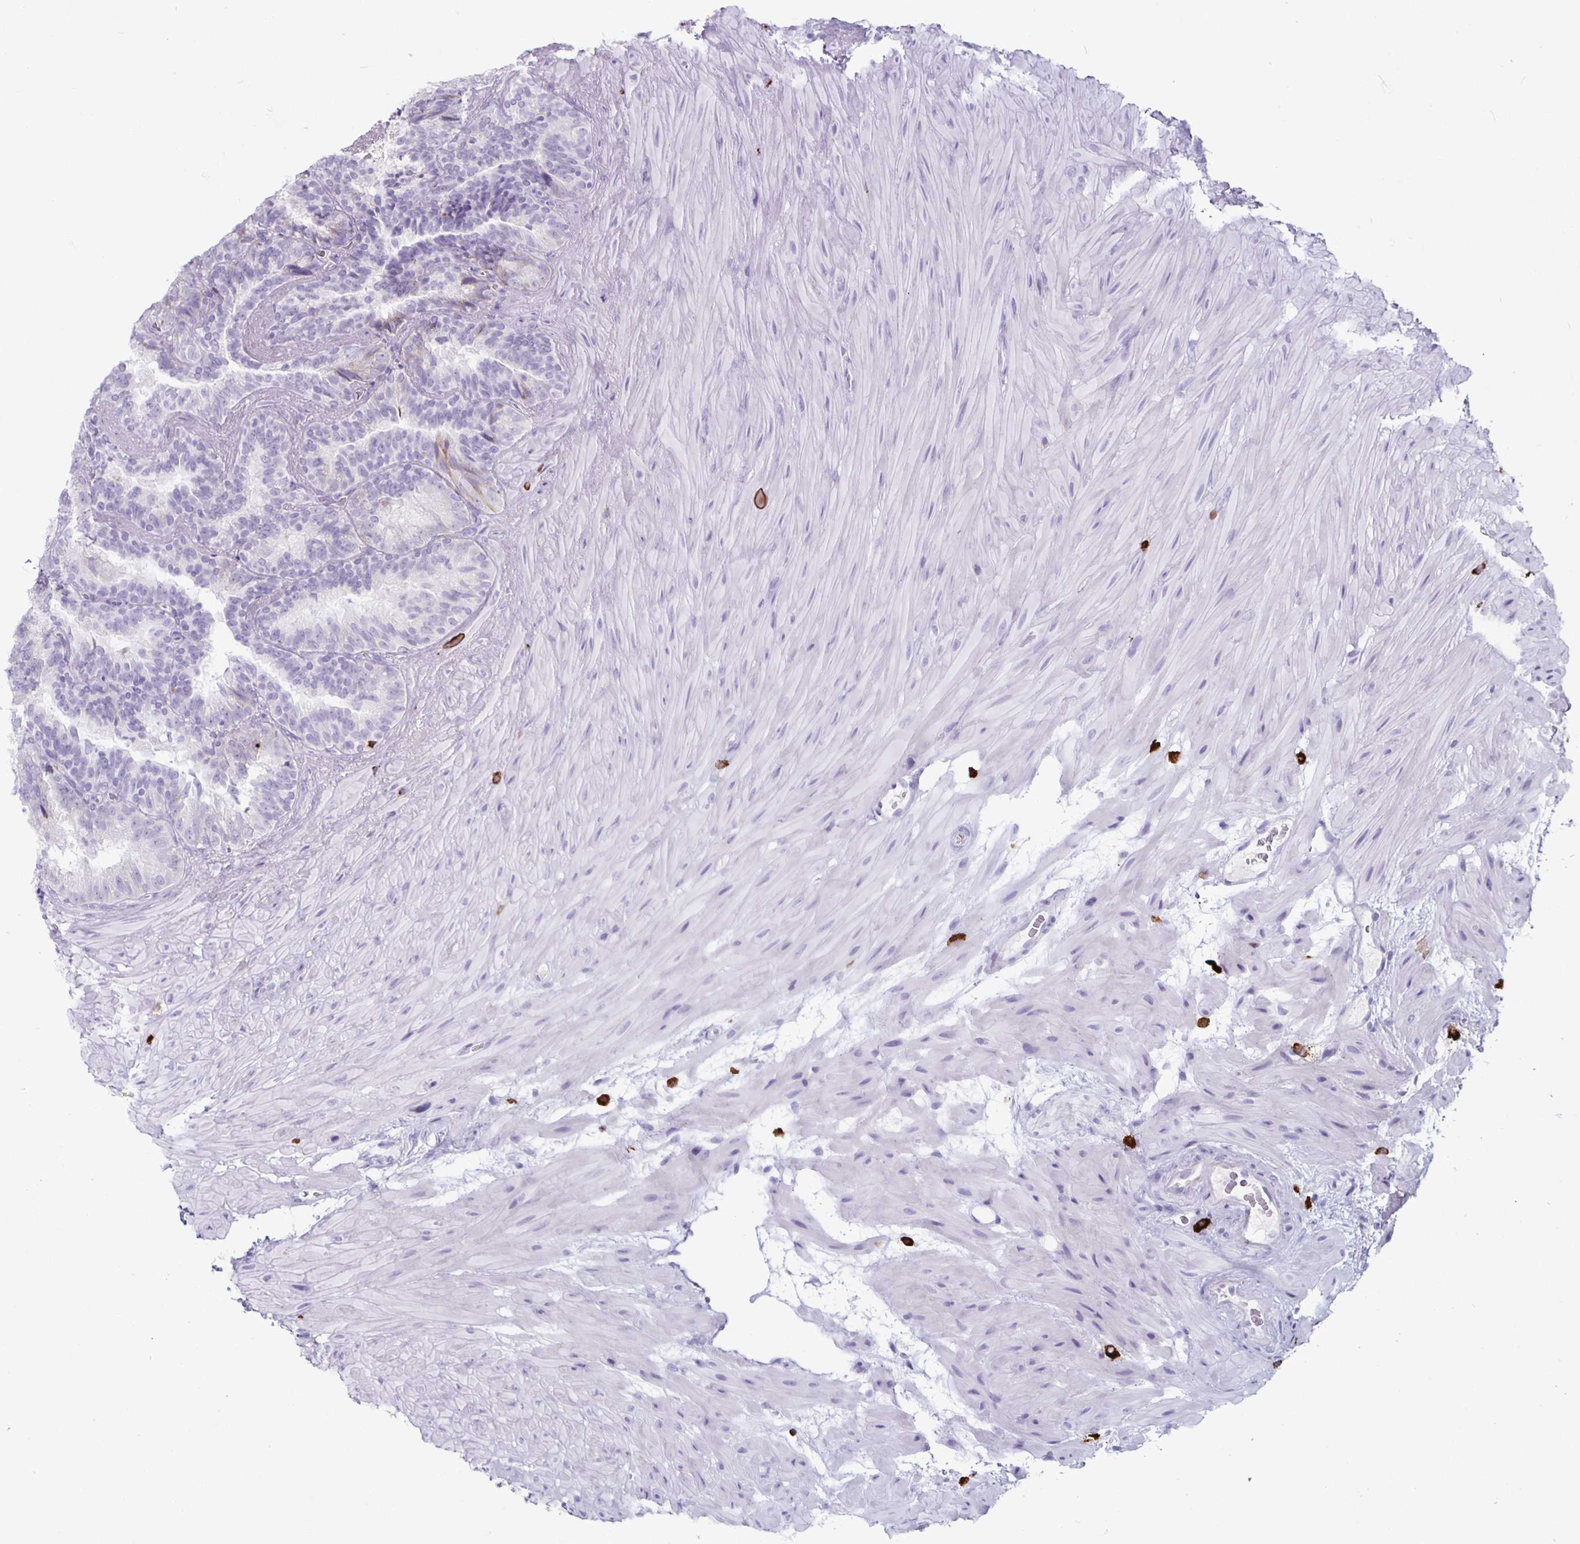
{"staining": {"intensity": "moderate", "quantity": "<25%", "location": "cytoplasmic/membranous"}, "tissue": "seminal vesicle", "cell_type": "Glandular cells", "image_type": "normal", "snomed": [{"axis": "morphology", "description": "Normal tissue, NOS"}, {"axis": "topography", "description": "Seminal veicle"}], "caption": "A high-resolution histopathology image shows immunohistochemistry (IHC) staining of benign seminal vesicle, which shows moderate cytoplasmic/membranous staining in approximately <25% of glandular cells.", "gene": "GZMK", "patient": {"sex": "male", "age": 60}}